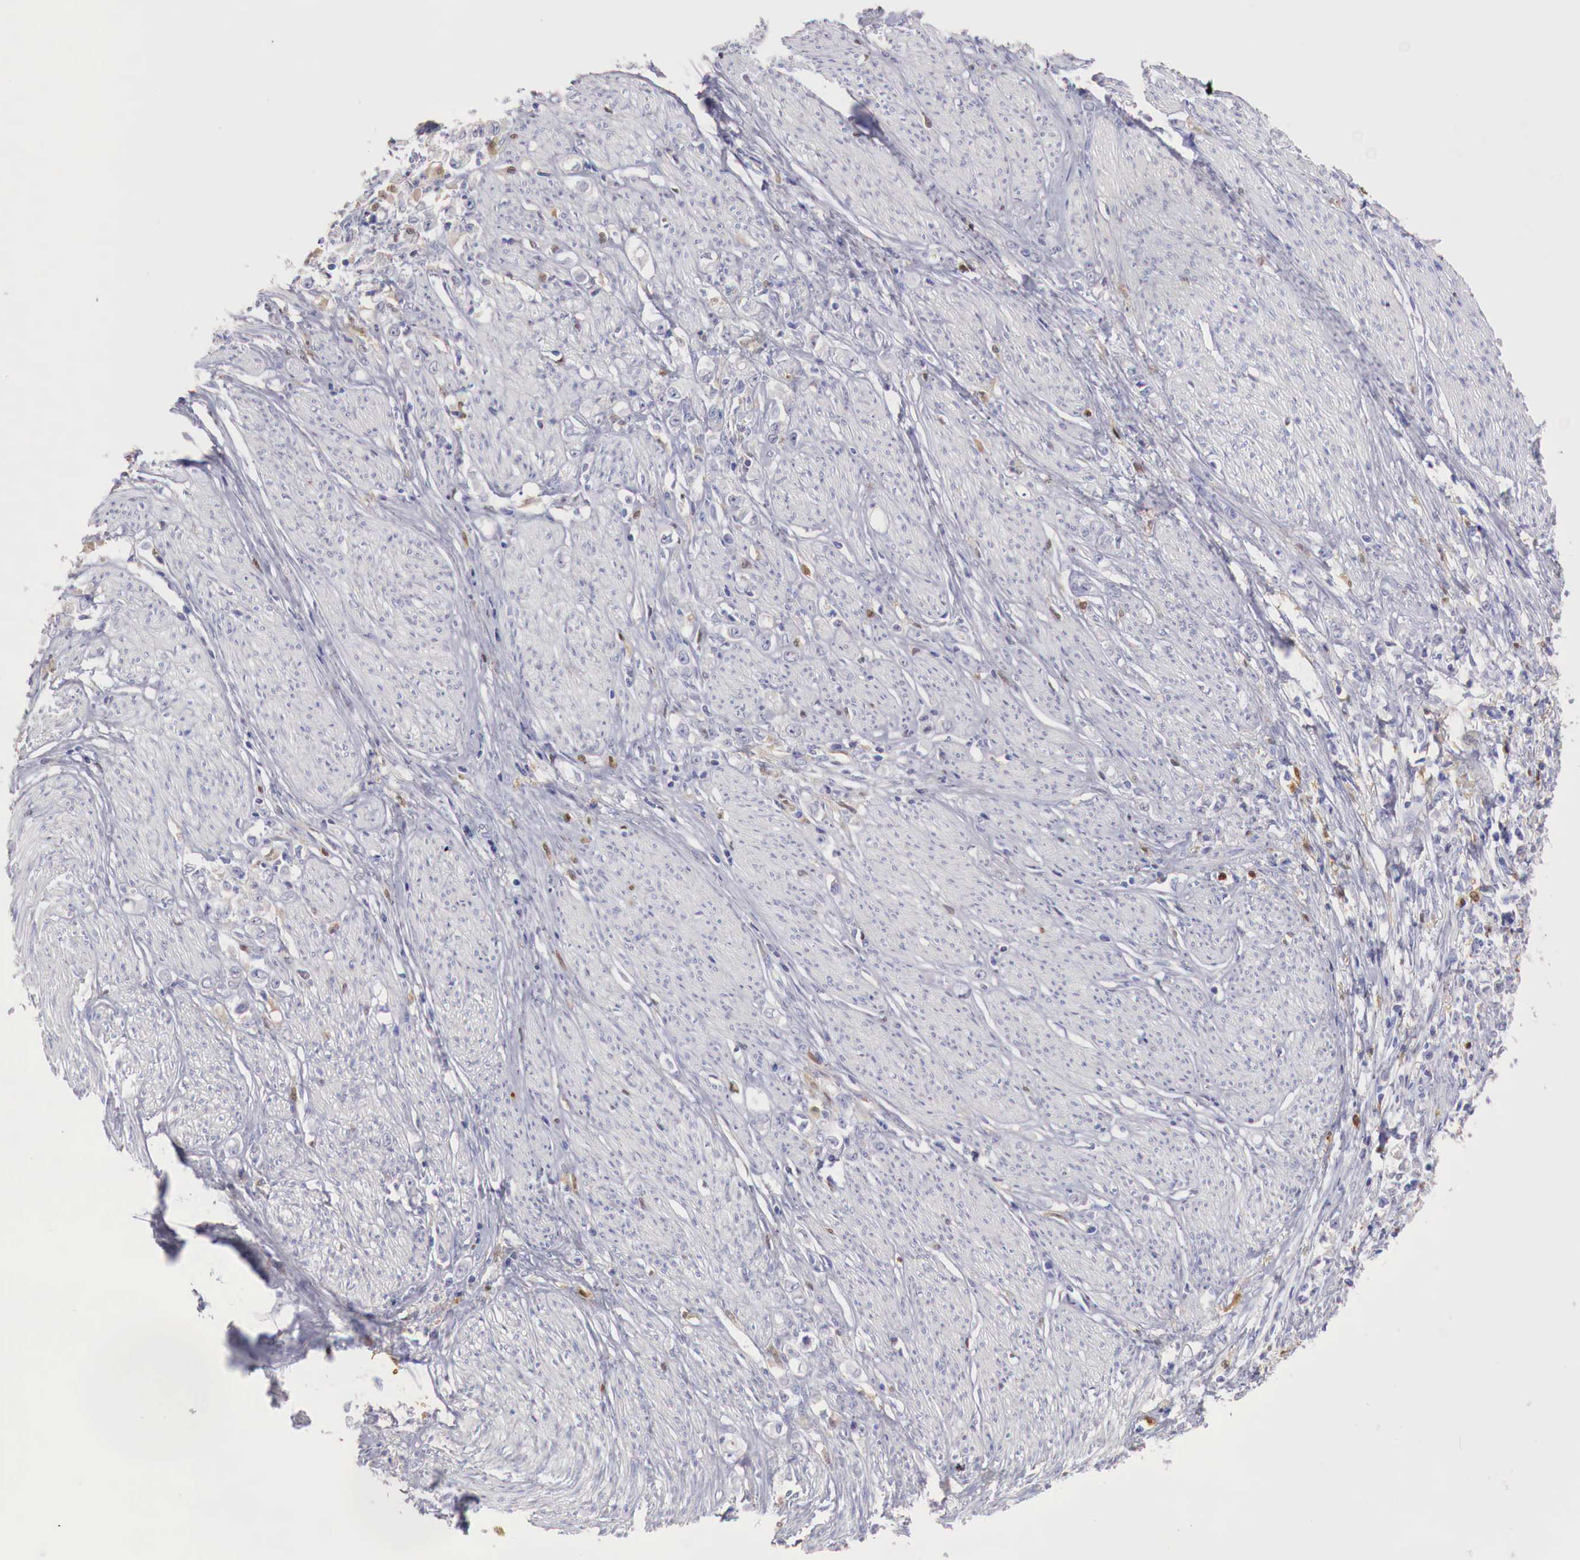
{"staining": {"intensity": "negative", "quantity": "none", "location": "none"}, "tissue": "stomach cancer", "cell_type": "Tumor cells", "image_type": "cancer", "snomed": [{"axis": "morphology", "description": "Adenocarcinoma, NOS"}, {"axis": "topography", "description": "Stomach"}], "caption": "This is a histopathology image of IHC staining of stomach cancer (adenocarcinoma), which shows no expression in tumor cells. (DAB (3,3'-diaminobenzidine) immunohistochemistry (IHC), high magnification).", "gene": "RENBP", "patient": {"sex": "male", "age": 72}}